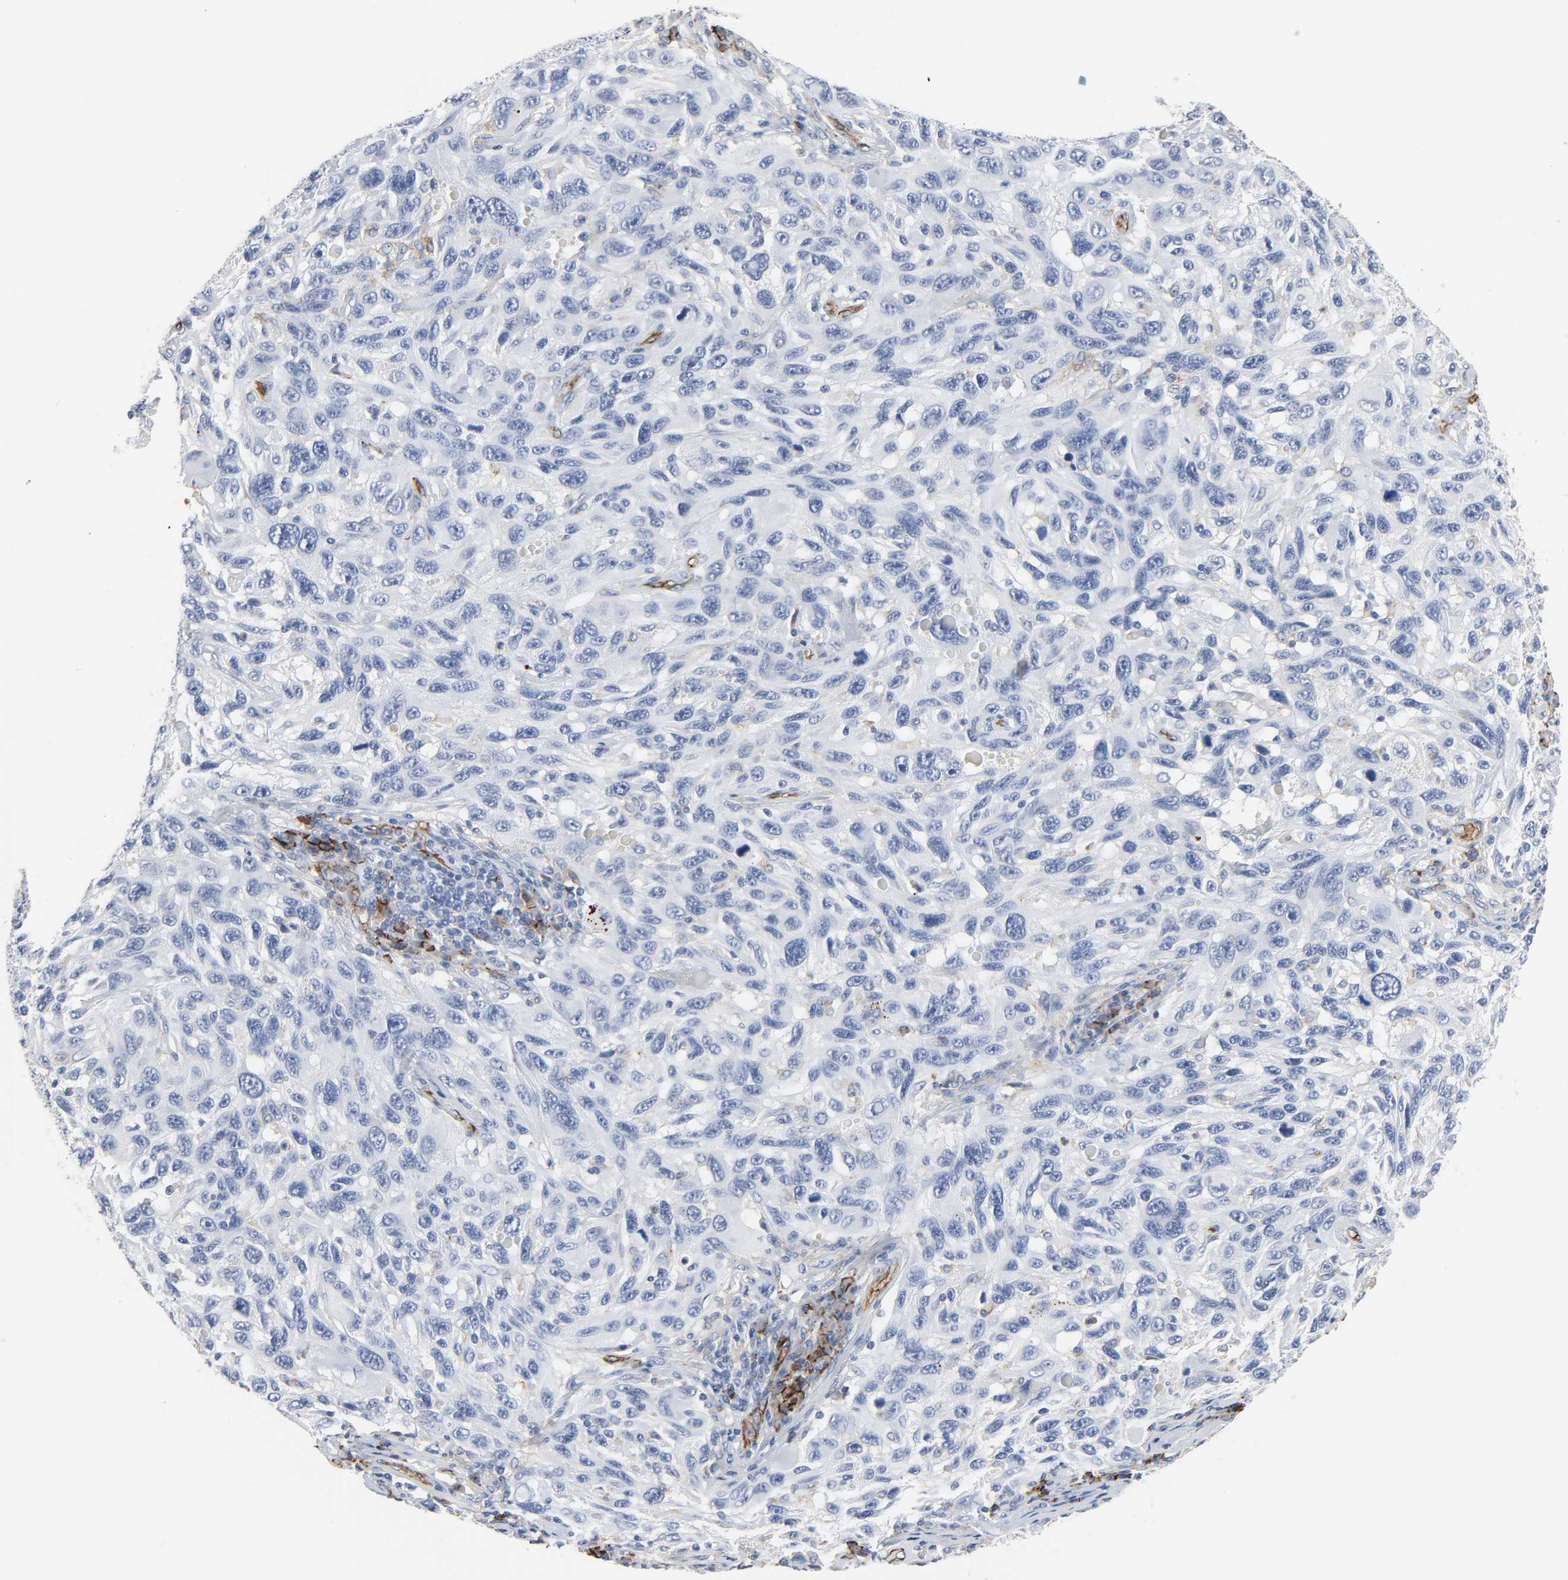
{"staining": {"intensity": "negative", "quantity": "none", "location": "none"}, "tissue": "melanoma", "cell_type": "Tumor cells", "image_type": "cancer", "snomed": [{"axis": "morphology", "description": "Malignant melanoma, NOS"}, {"axis": "topography", "description": "Skin"}], "caption": "Tumor cells are negative for brown protein staining in melanoma. (Immunohistochemistry, brightfield microscopy, high magnification).", "gene": "PECAM1", "patient": {"sex": "male", "age": 53}}